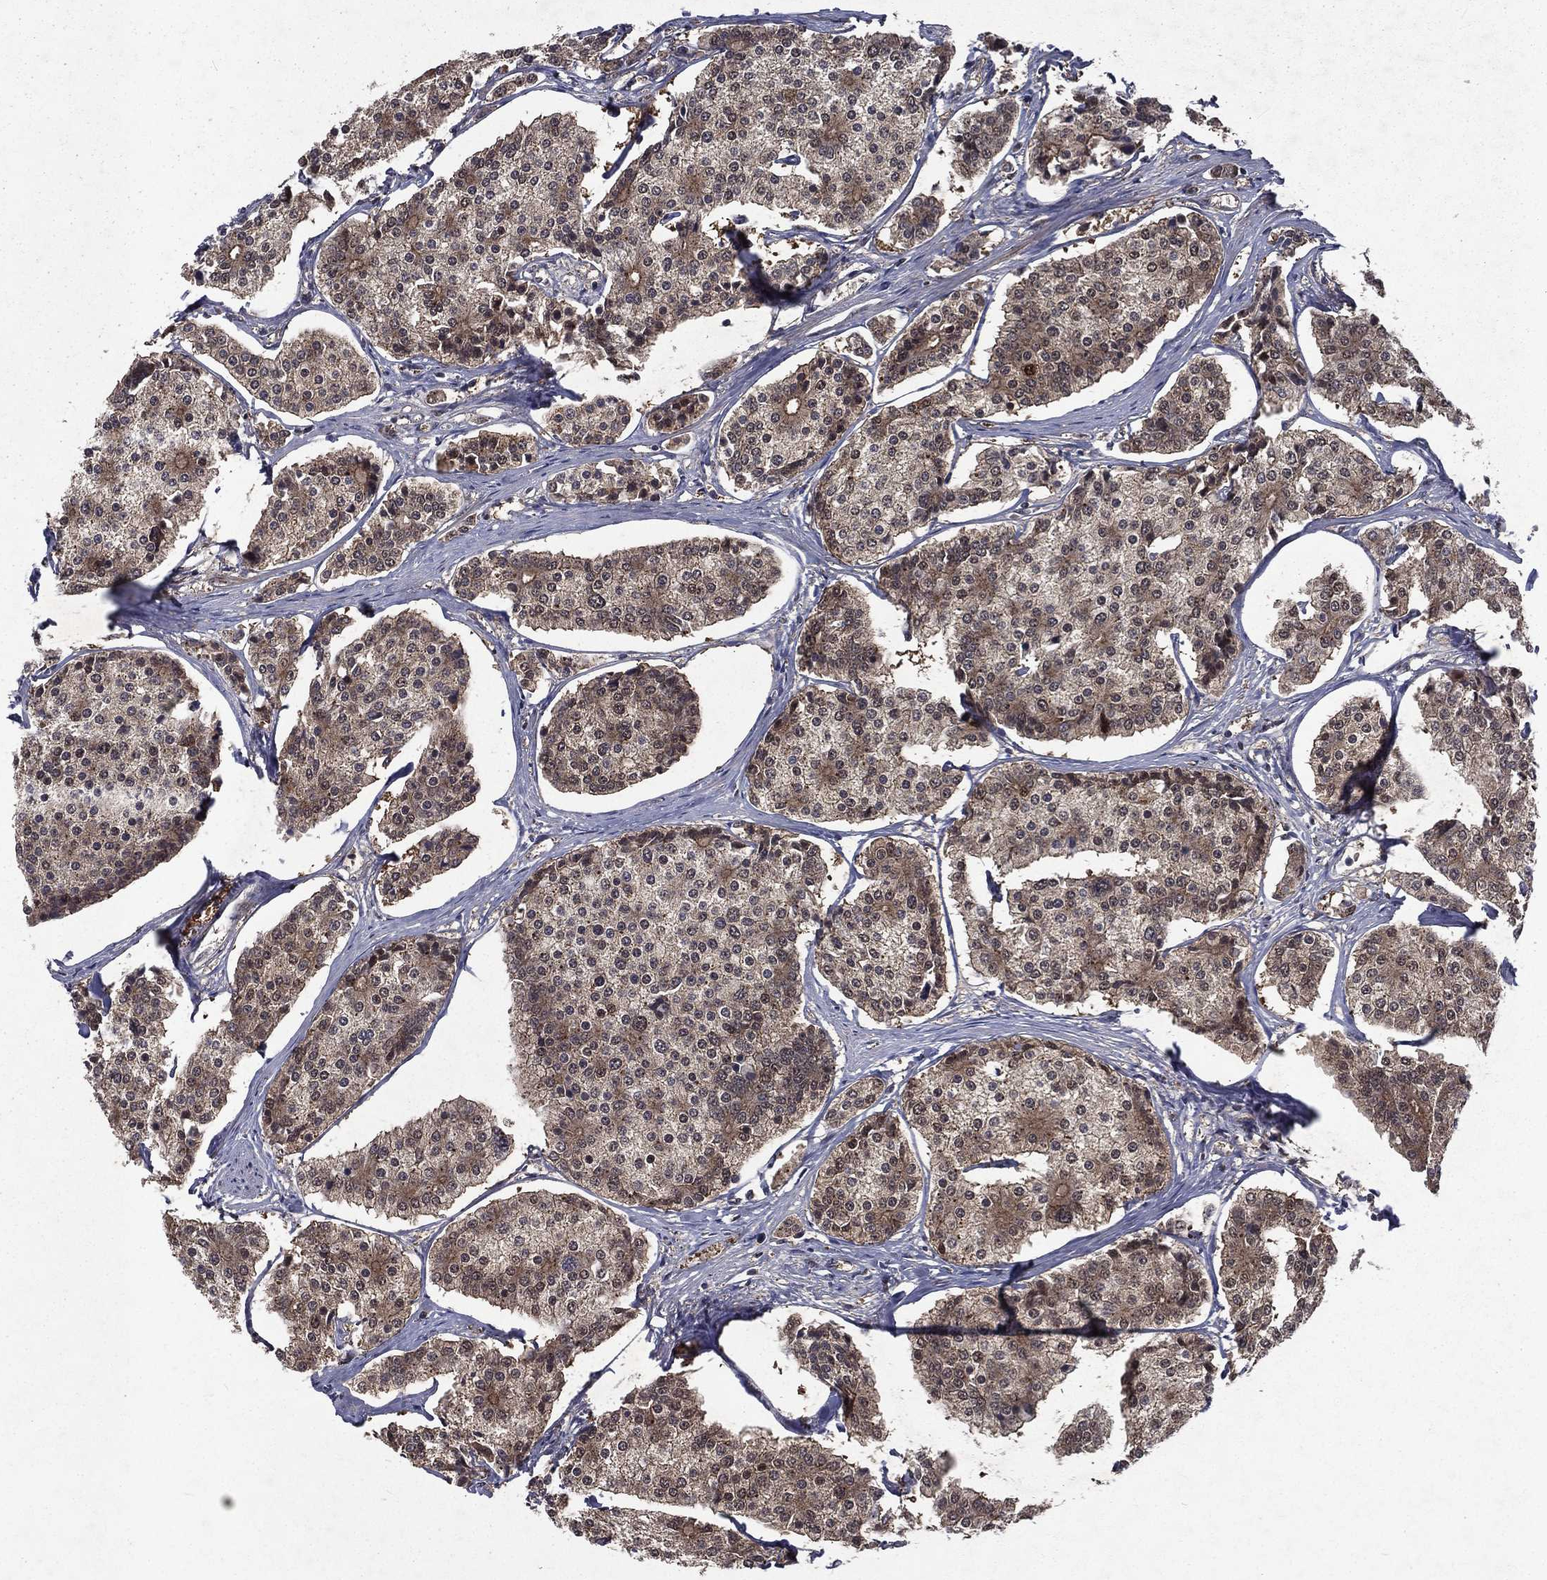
{"staining": {"intensity": "moderate", "quantity": "<25%", "location": "cytoplasmic/membranous,nuclear"}, "tissue": "carcinoid", "cell_type": "Tumor cells", "image_type": "cancer", "snomed": [{"axis": "morphology", "description": "Carcinoid, malignant, NOS"}, {"axis": "topography", "description": "Small intestine"}], "caption": "Malignant carcinoid stained with a protein marker displays moderate staining in tumor cells.", "gene": "FGD1", "patient": {"sex": "female", "age": 65}}